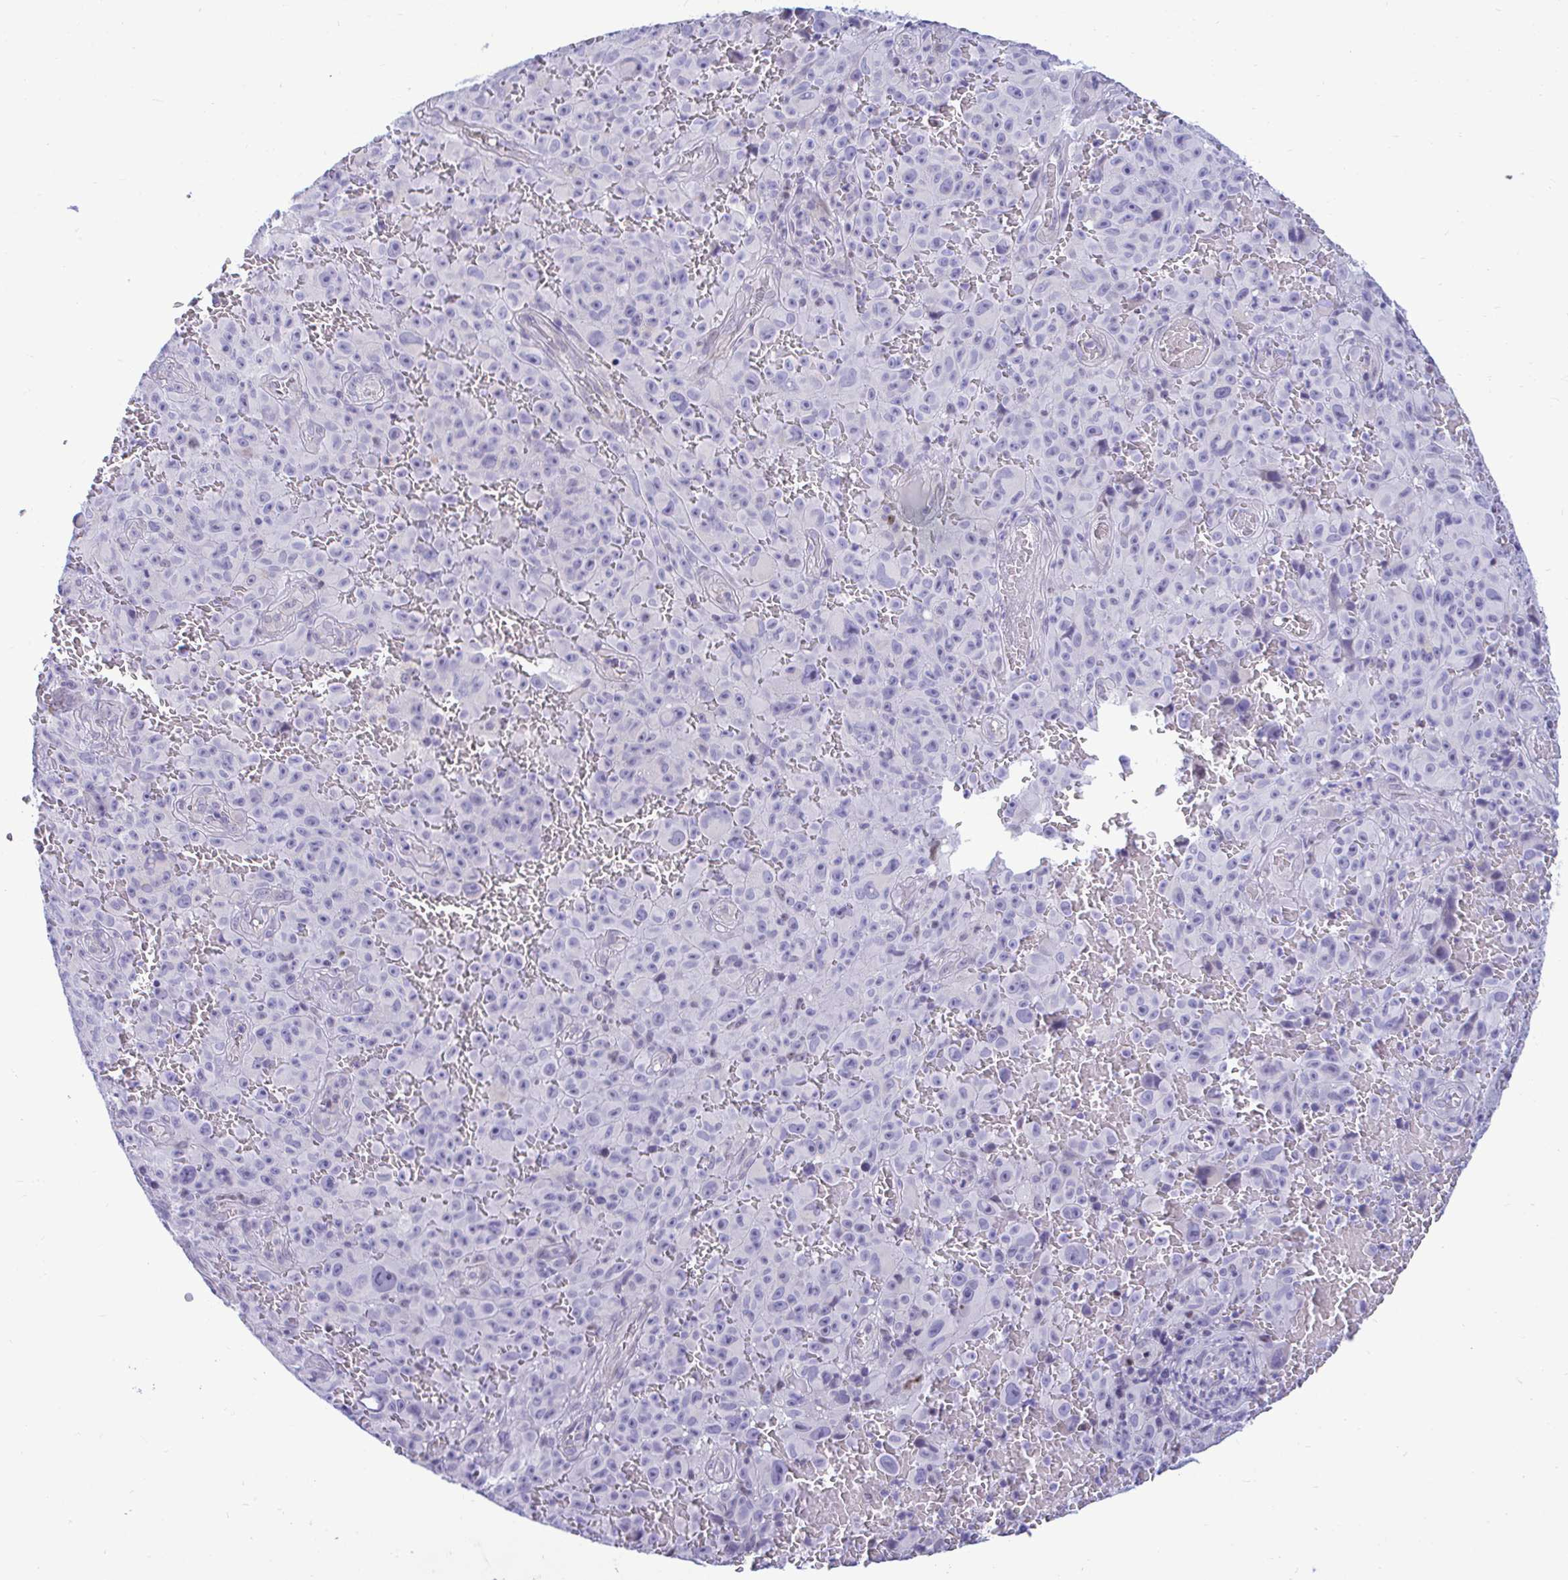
{"staining": {"intensity": "negative", "quantity": "none", "location": "none"}, "tissue": "melanoma", "cell_type": "Tumor cells", "image_type": "cancer", "snomed": [{"axis": "morphology", "description": "Malignant melanoma, NOS"}, {"axis": "topography", "description": "Skin"}], "caption": "Tumor cells are negative for brown protein staining in malignant melanoma.", "gene": "SLC25A51", "patient": {"sex": "female", "age": 82}}